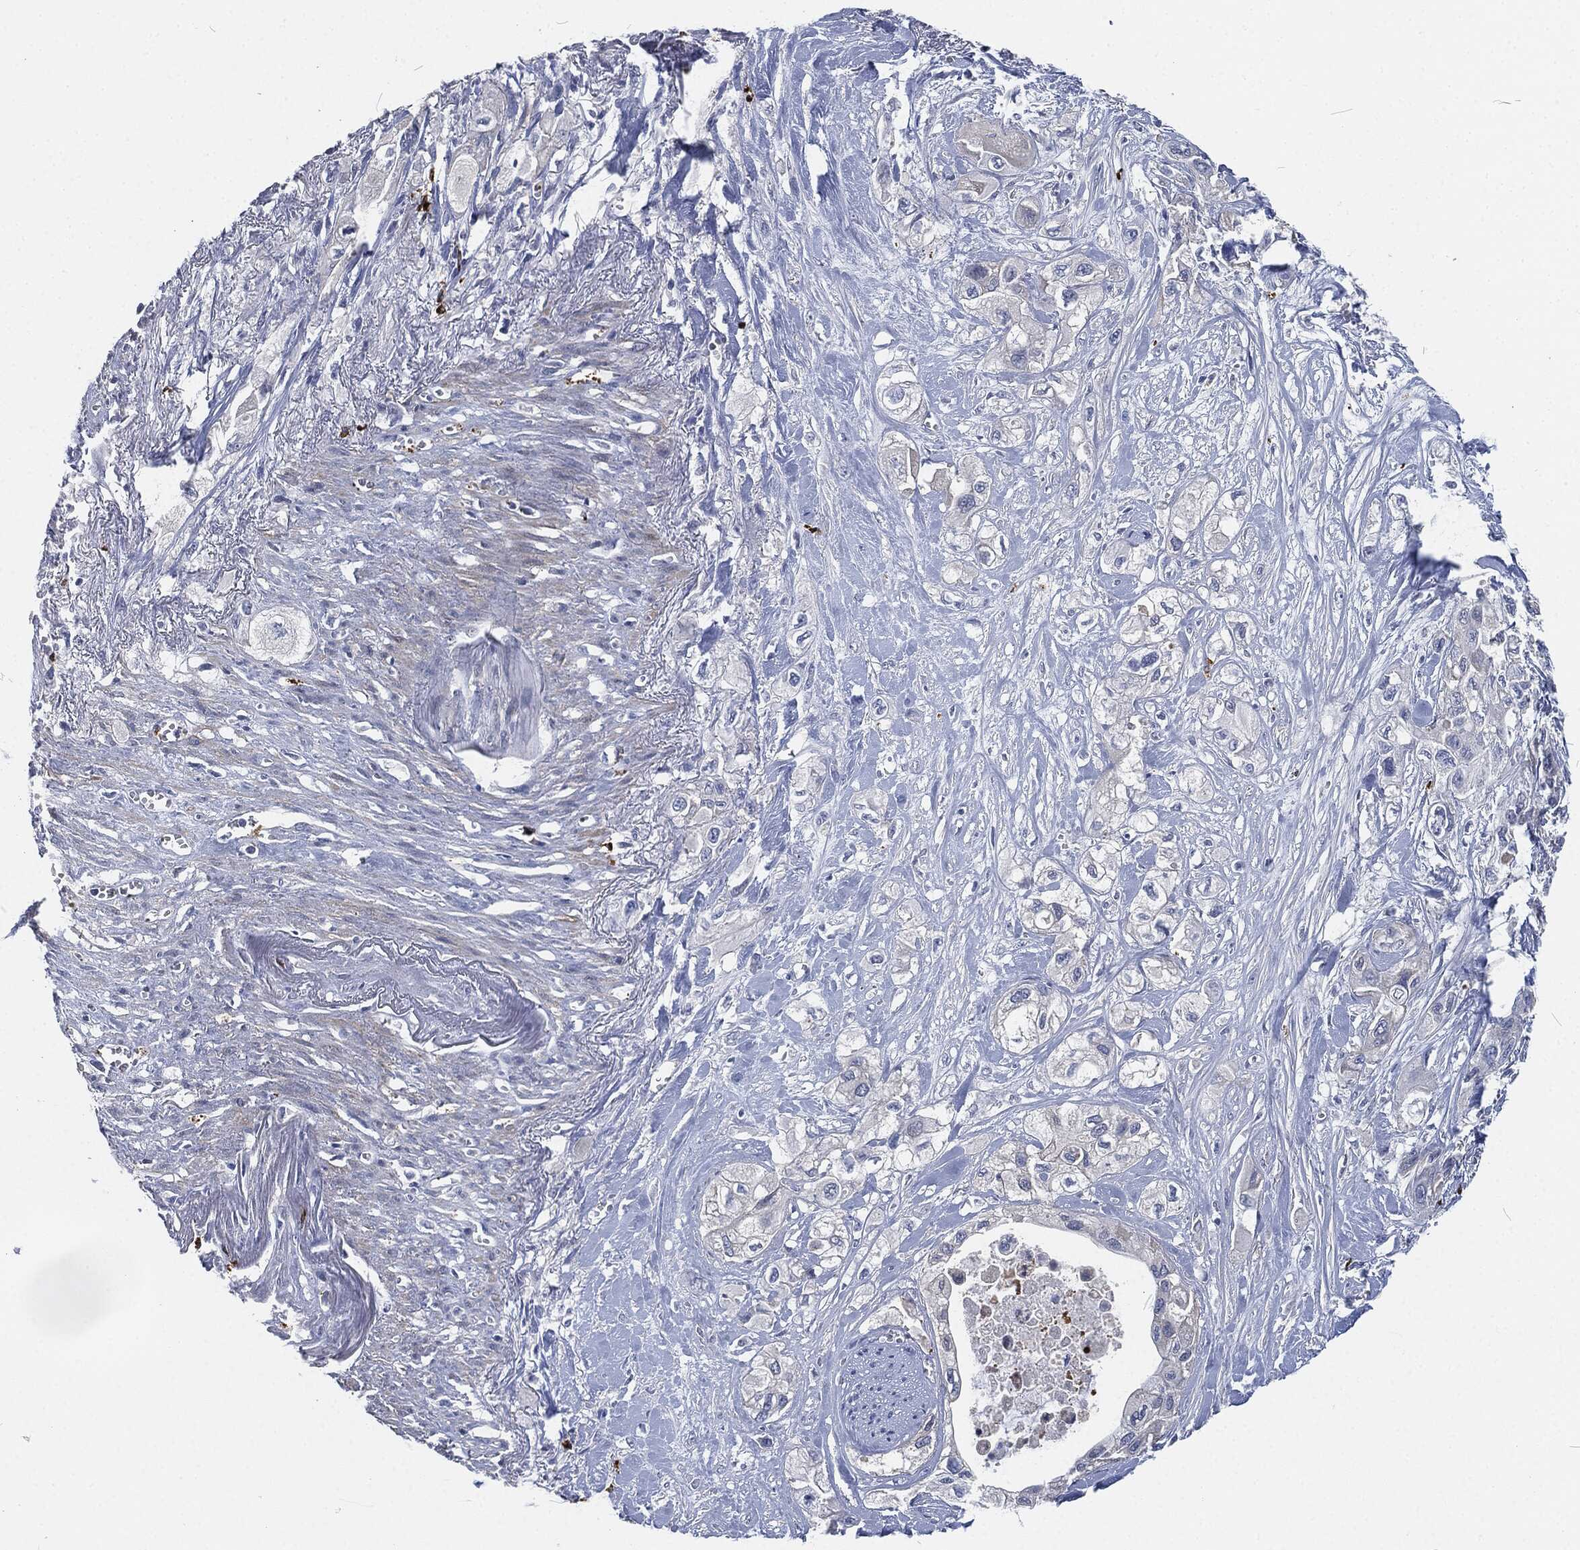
{"staining": {"intensity": "negative", "quantity": "none", "location": "none"}, "tissue": "pancreatic cancer", "cell_type": "Tumor cells", "image_type": "cancer", "snomed": [{"axis": "morphology", "description": "Adenocarcinoma, NOS"}, {"axis": "topography", "description": "Pancreas"}], "caption": "Tumor cells show no significant expression in pancreatic cancer (adenocarcinoma).", "gene": "MPO", "patient": {"sex": "male", "age": 72}}